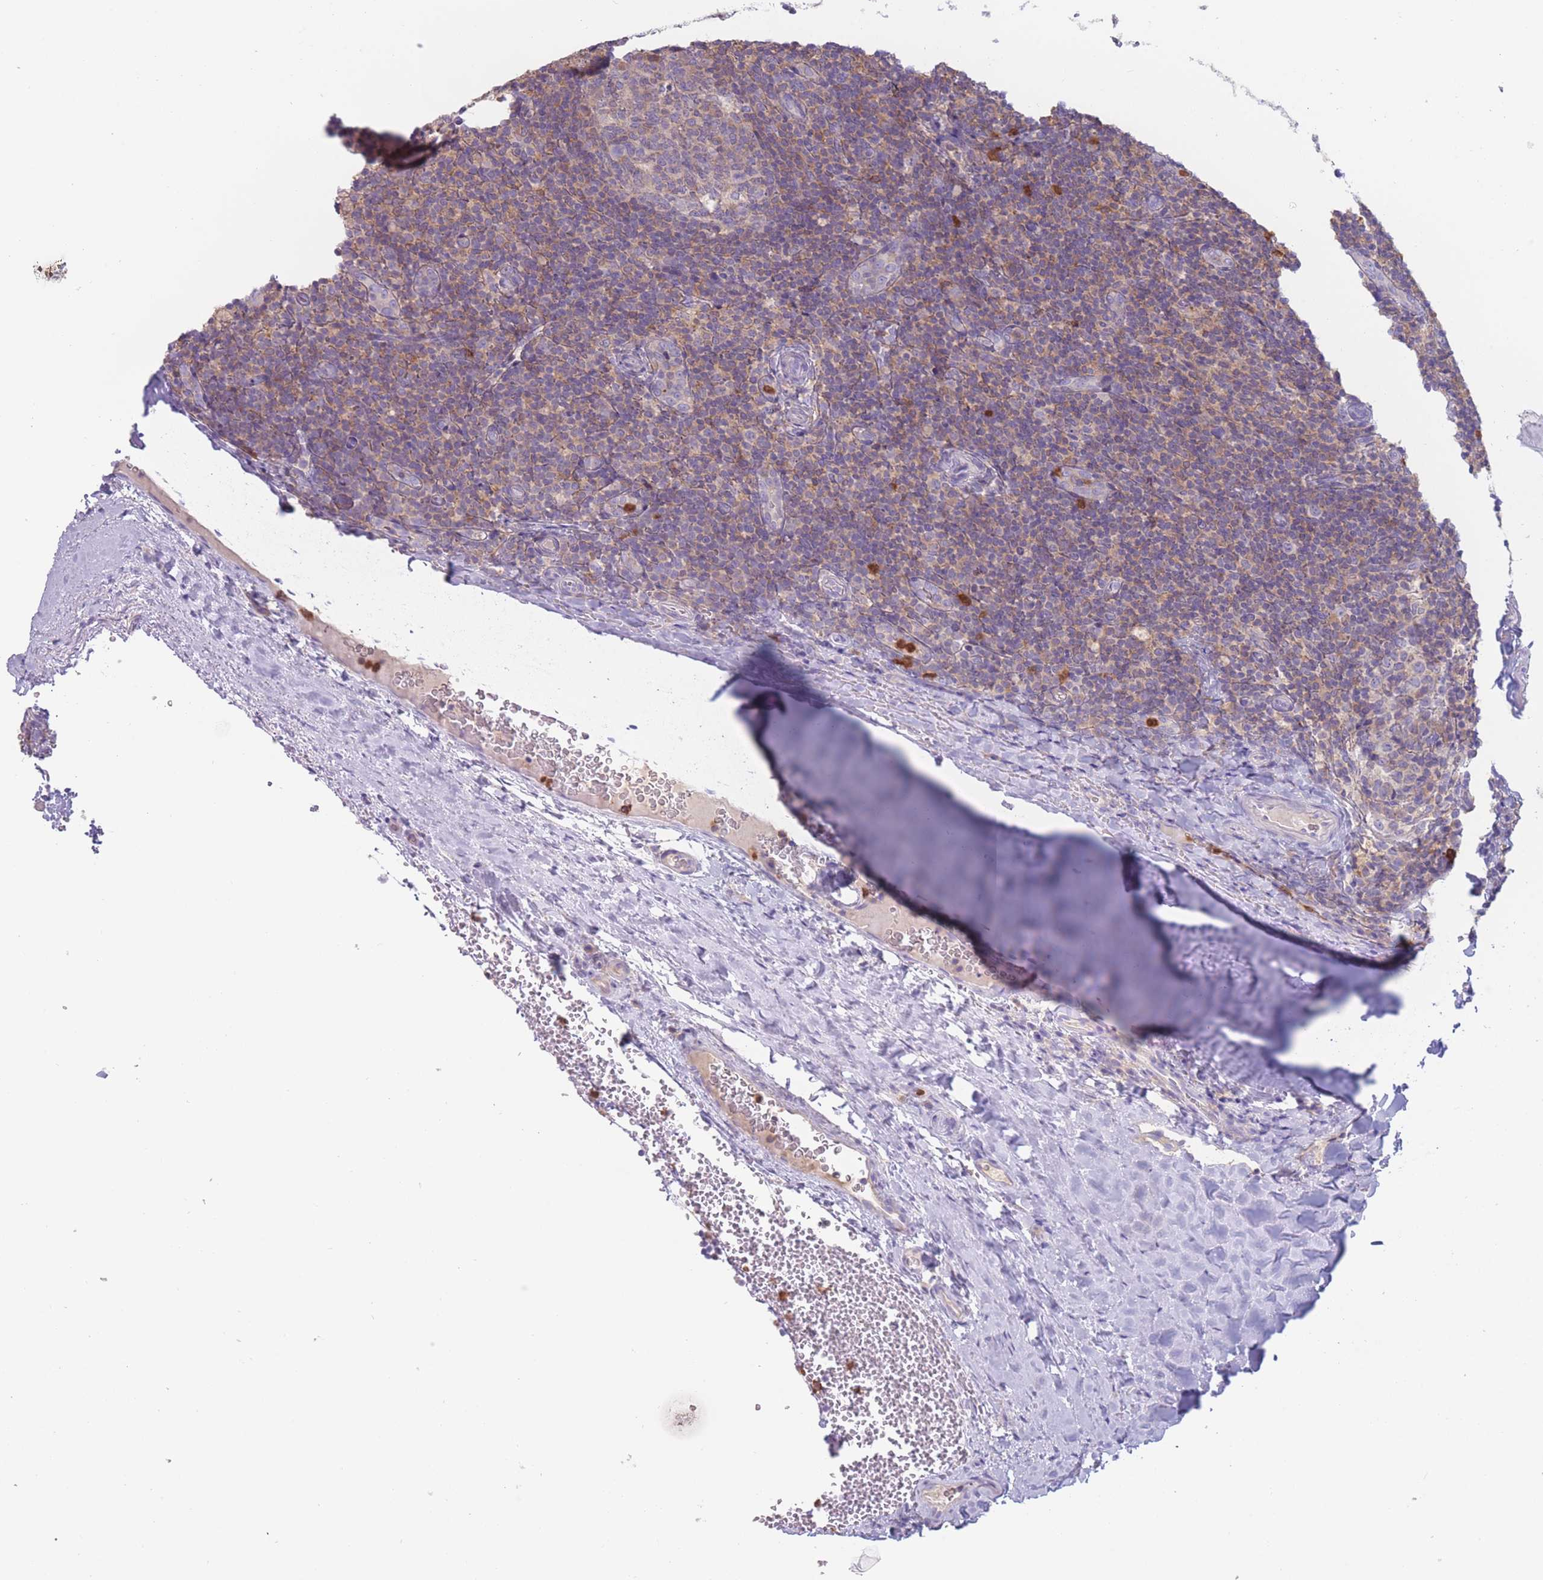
{"staining": {"intensity": "weak", "quantity": "25%-75%", "location": "cytoplasmic/membranous"}, "tissue": "tonsil", "cell_type": "Germinal center cells", "image_type": "normal", "snomed": [{"axis": "morphology", "description": "Normal tissue, NOS"}, {"axis": "topography", "description": "Tonsil"}], "caption": "Tonsil stained for a protein displays weak cytoplasmic/membranous positivity in germinal center cells. (Stains: DAB in brown, nuclei in blue, Microscopy: brightfield microscopy at high magnification).", "gene": "ST3GAL4", "patient": {"sex": "male", "age": 17}}